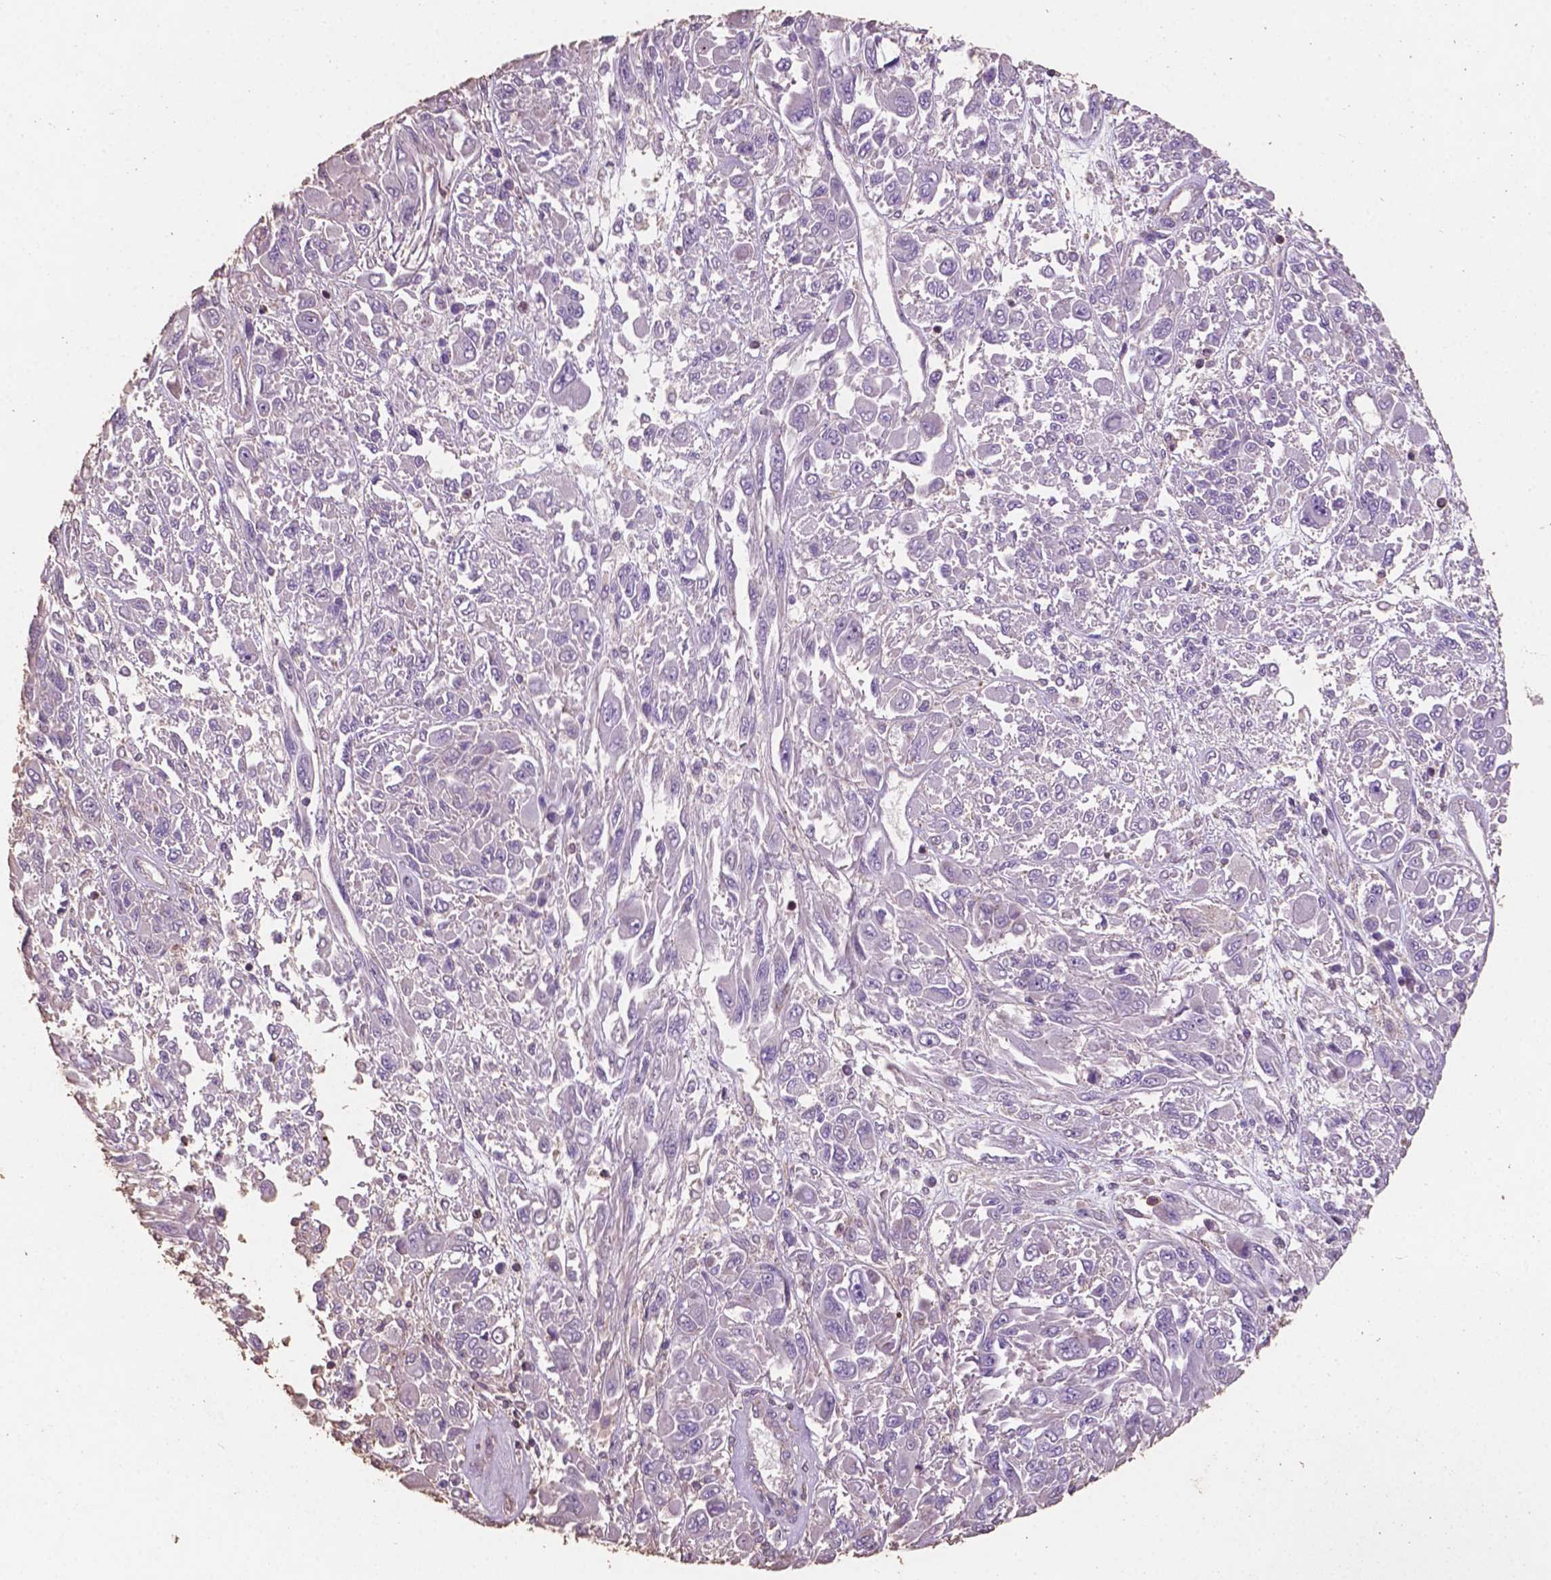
{"staining": {"intensity": "negative", "quantity": "none", "location": "none"}, "tissue": "melanoma", "cell_type": "Tumor cells", "image_type": "cancer", "snomed": [{"axis": "morphology", "description": "Malignant melanoma, NOS"}, {"axis": "topography", "description": "Skin"}], "caption": "IHC micrograph of neoplastic tissue: human malignant melanoma stained with DAB reveals no significant protein staining in tumor cells.", "gene": "COMMD4", "patient": {"sex": "female", "age": 91}}